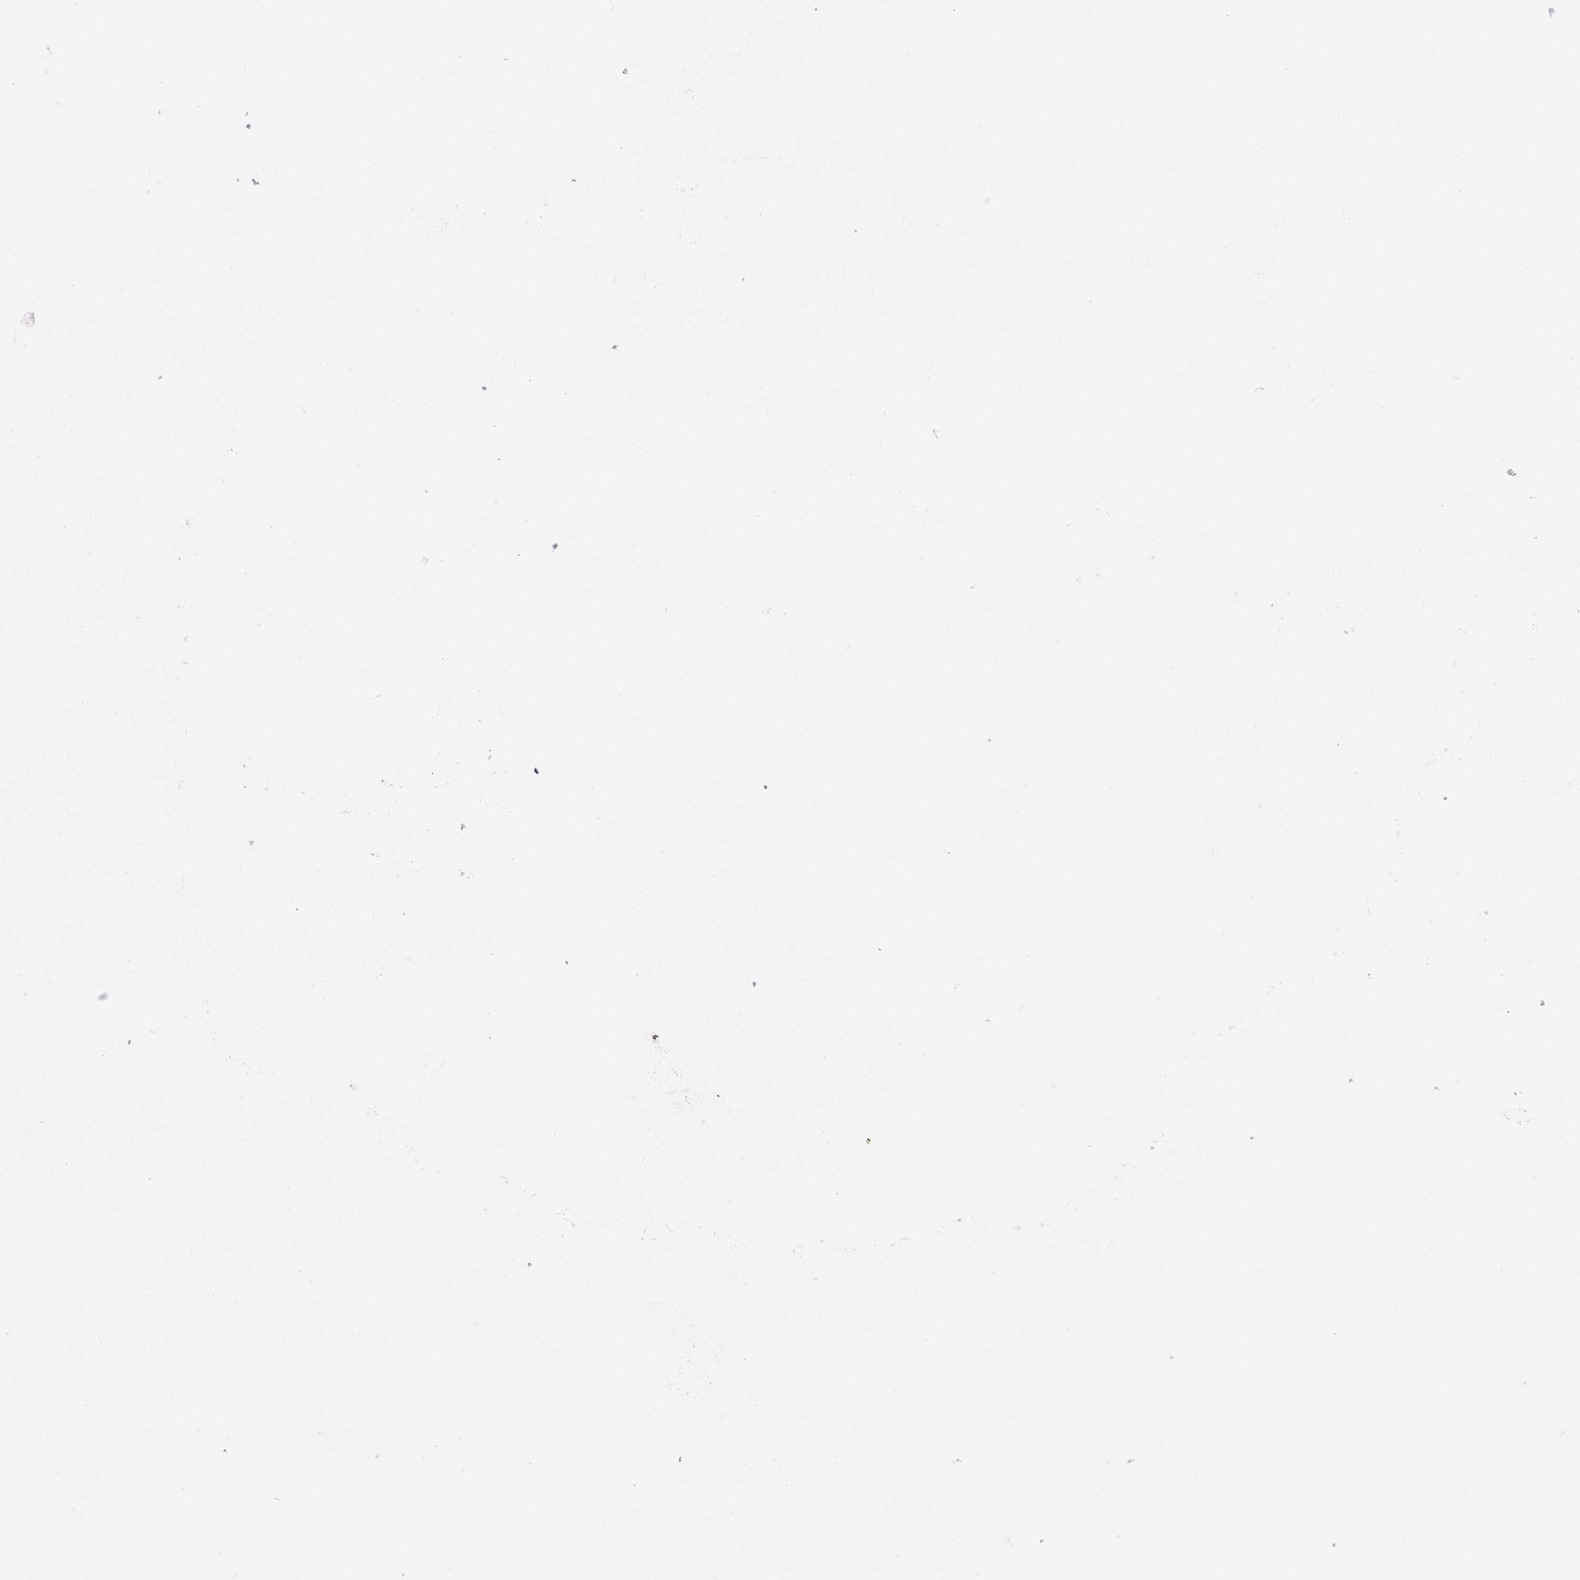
{"staining": {"intensity": "negative", "quantity": "none", "location": "none"}, "tissue": "lymphoma", "cell_type": "Tumor cells", "image_type": "cancer", "snomed": [{"axis": "morphology", "description": "Hodgkin's disease, NOS"}, {"axis": "topography", "description": "Lymph node"}], "caption": "Lymphoma stained for a protein using immunohistochemistry demonstrates no staining tumor cells.", "gene": "SLC35G2", "patient": {"sex": "male", "age": 70}}